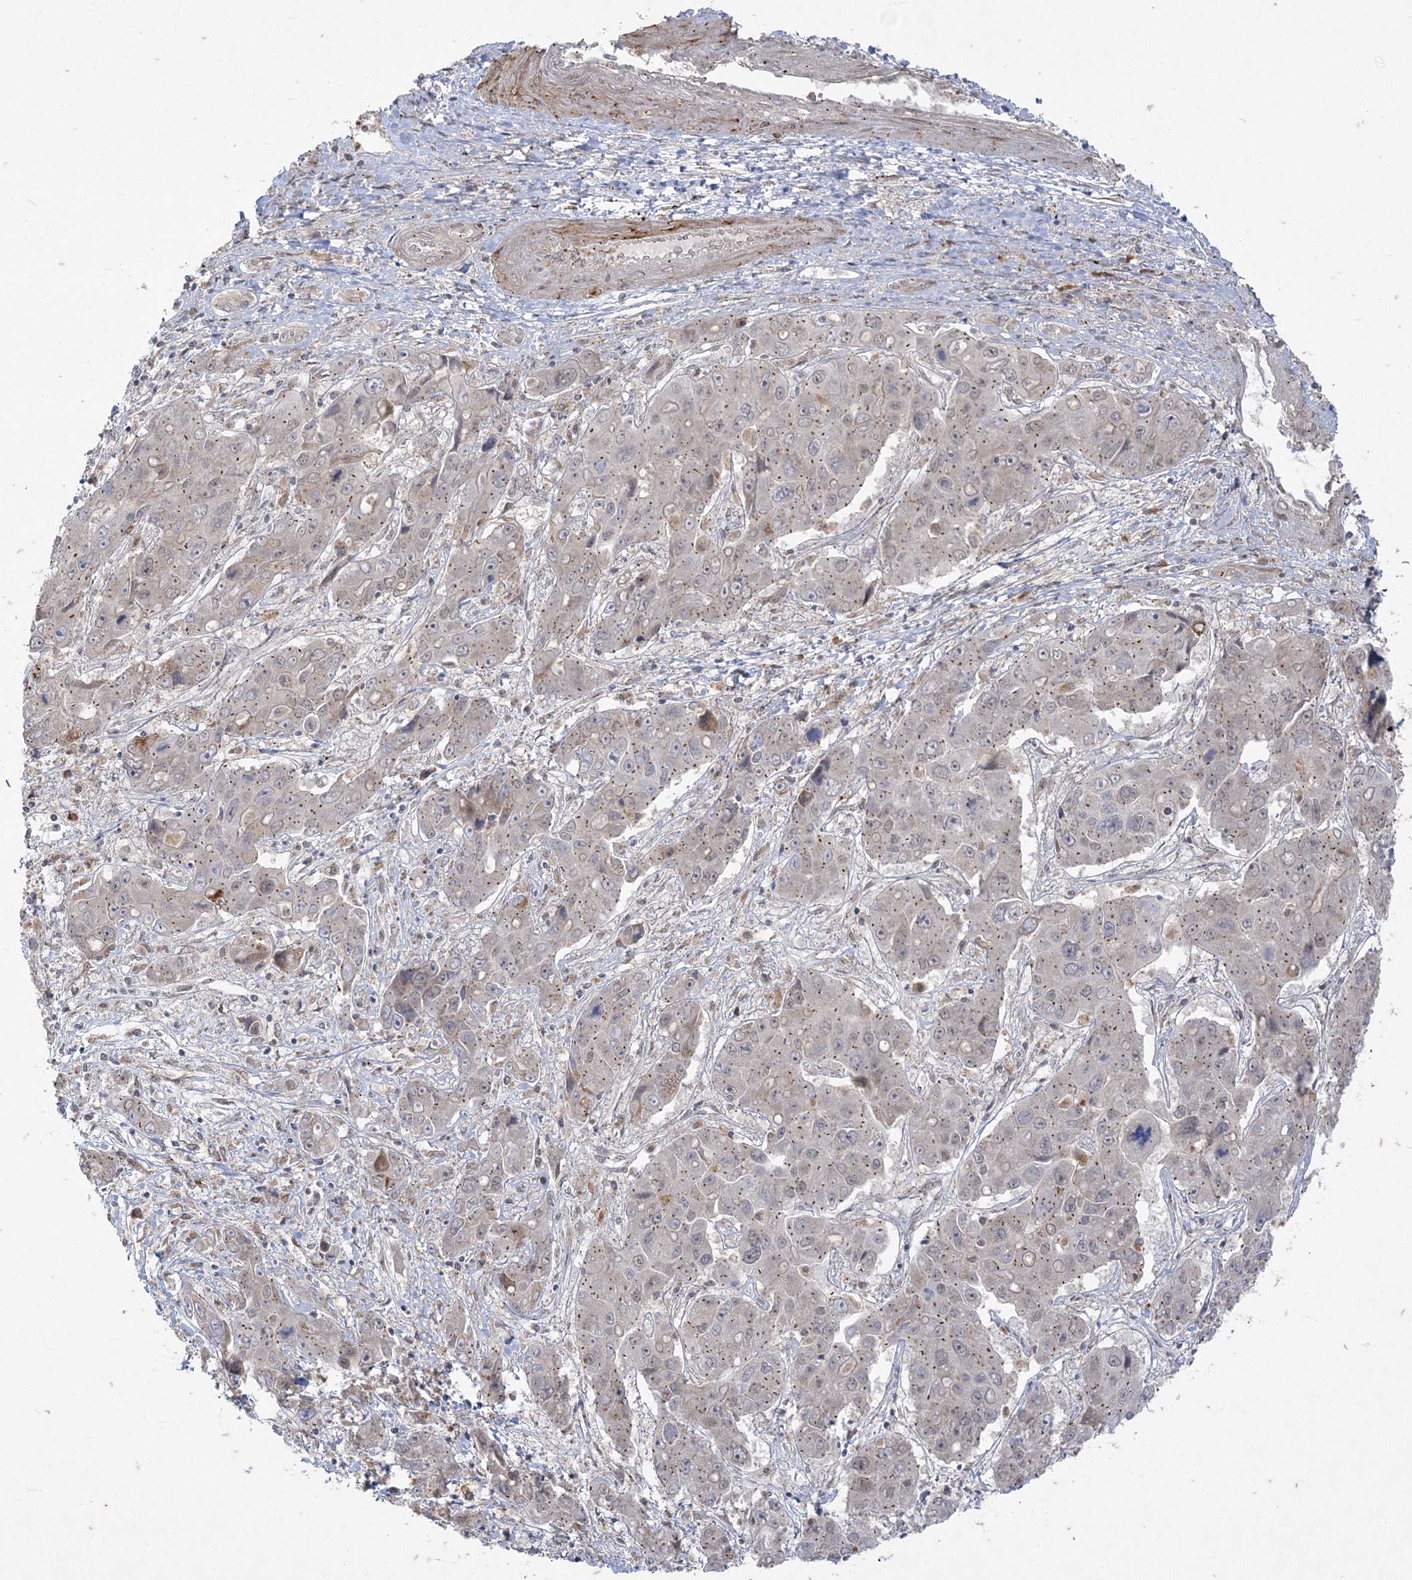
{"staining": {"intensity": "negative", "quantity": "none", "location": "none"}, "tissue": "liver cancer", "cell_type": "Tumor cells", "image_type": "cancer", "snomed": [{"axis": "morphology", "description": "Cholangiocarcinoma"}, {"axis": "topography", "description": "Liver"}], "caption": "High magnification brightfield microscopy of liver cancer stained with DAB (brown) and counterstained with hematoxylin (blue): tumor cells show no significant staining.", "gene": "RRAS", "patient": {"sex": "male", "age": 67}}